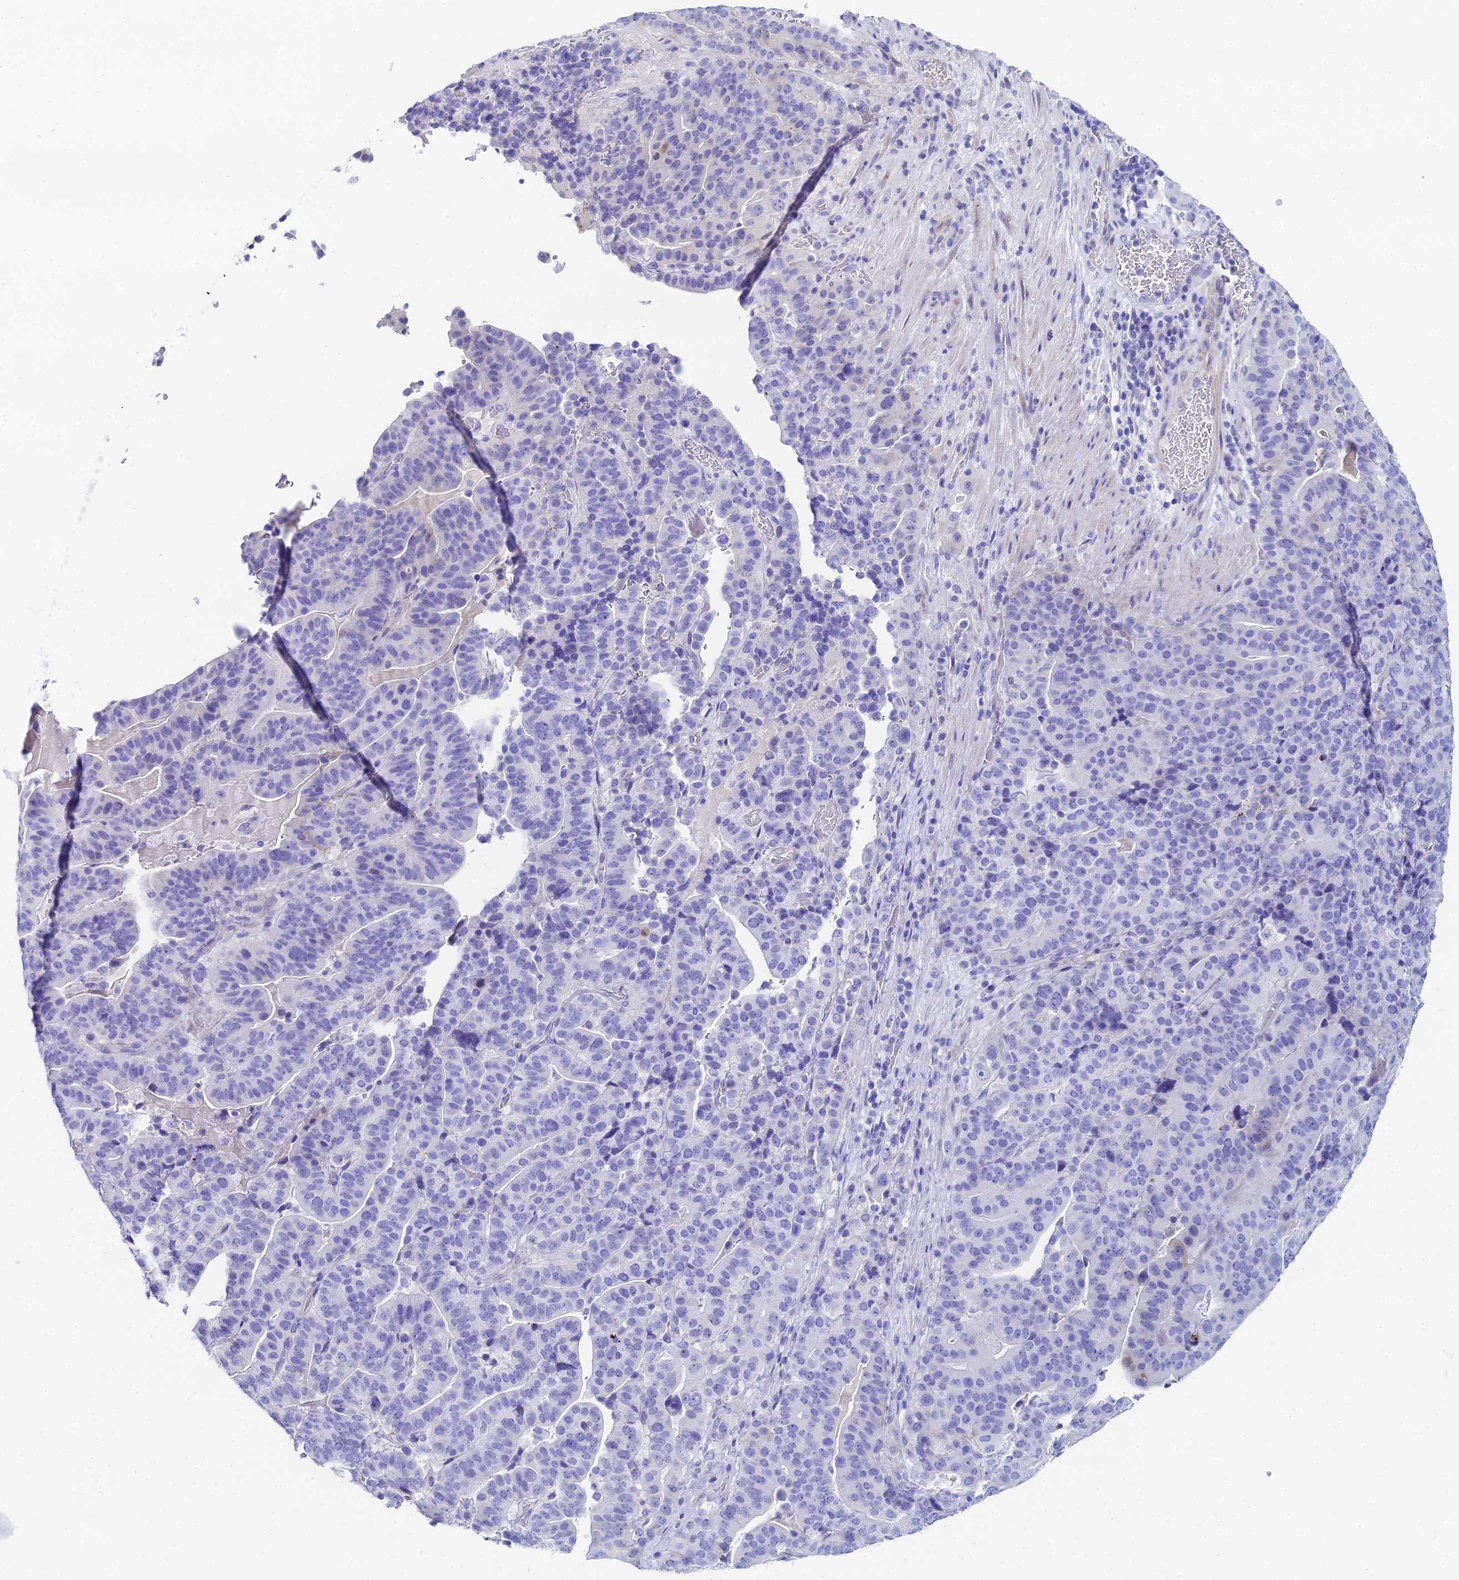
{"staining": {"intensity": "negative", "quantity": "none", "location": "none"}, "tissue": "stomach cancer", "cell_type": "Tumor cells", "image_type": "cancer", "snomed": [{"axis": "morphology", "description": "Adenocarcinoma, NOS"}, {"axis": "topography", "description": "Stomach"}], "caption": "Stomach adenocarcinoma was stained to show a protein in brown. There is no significant staining in tumor cells.", "gene": "HSPA1L", "patient": {"sex": "male", "age": 48}}